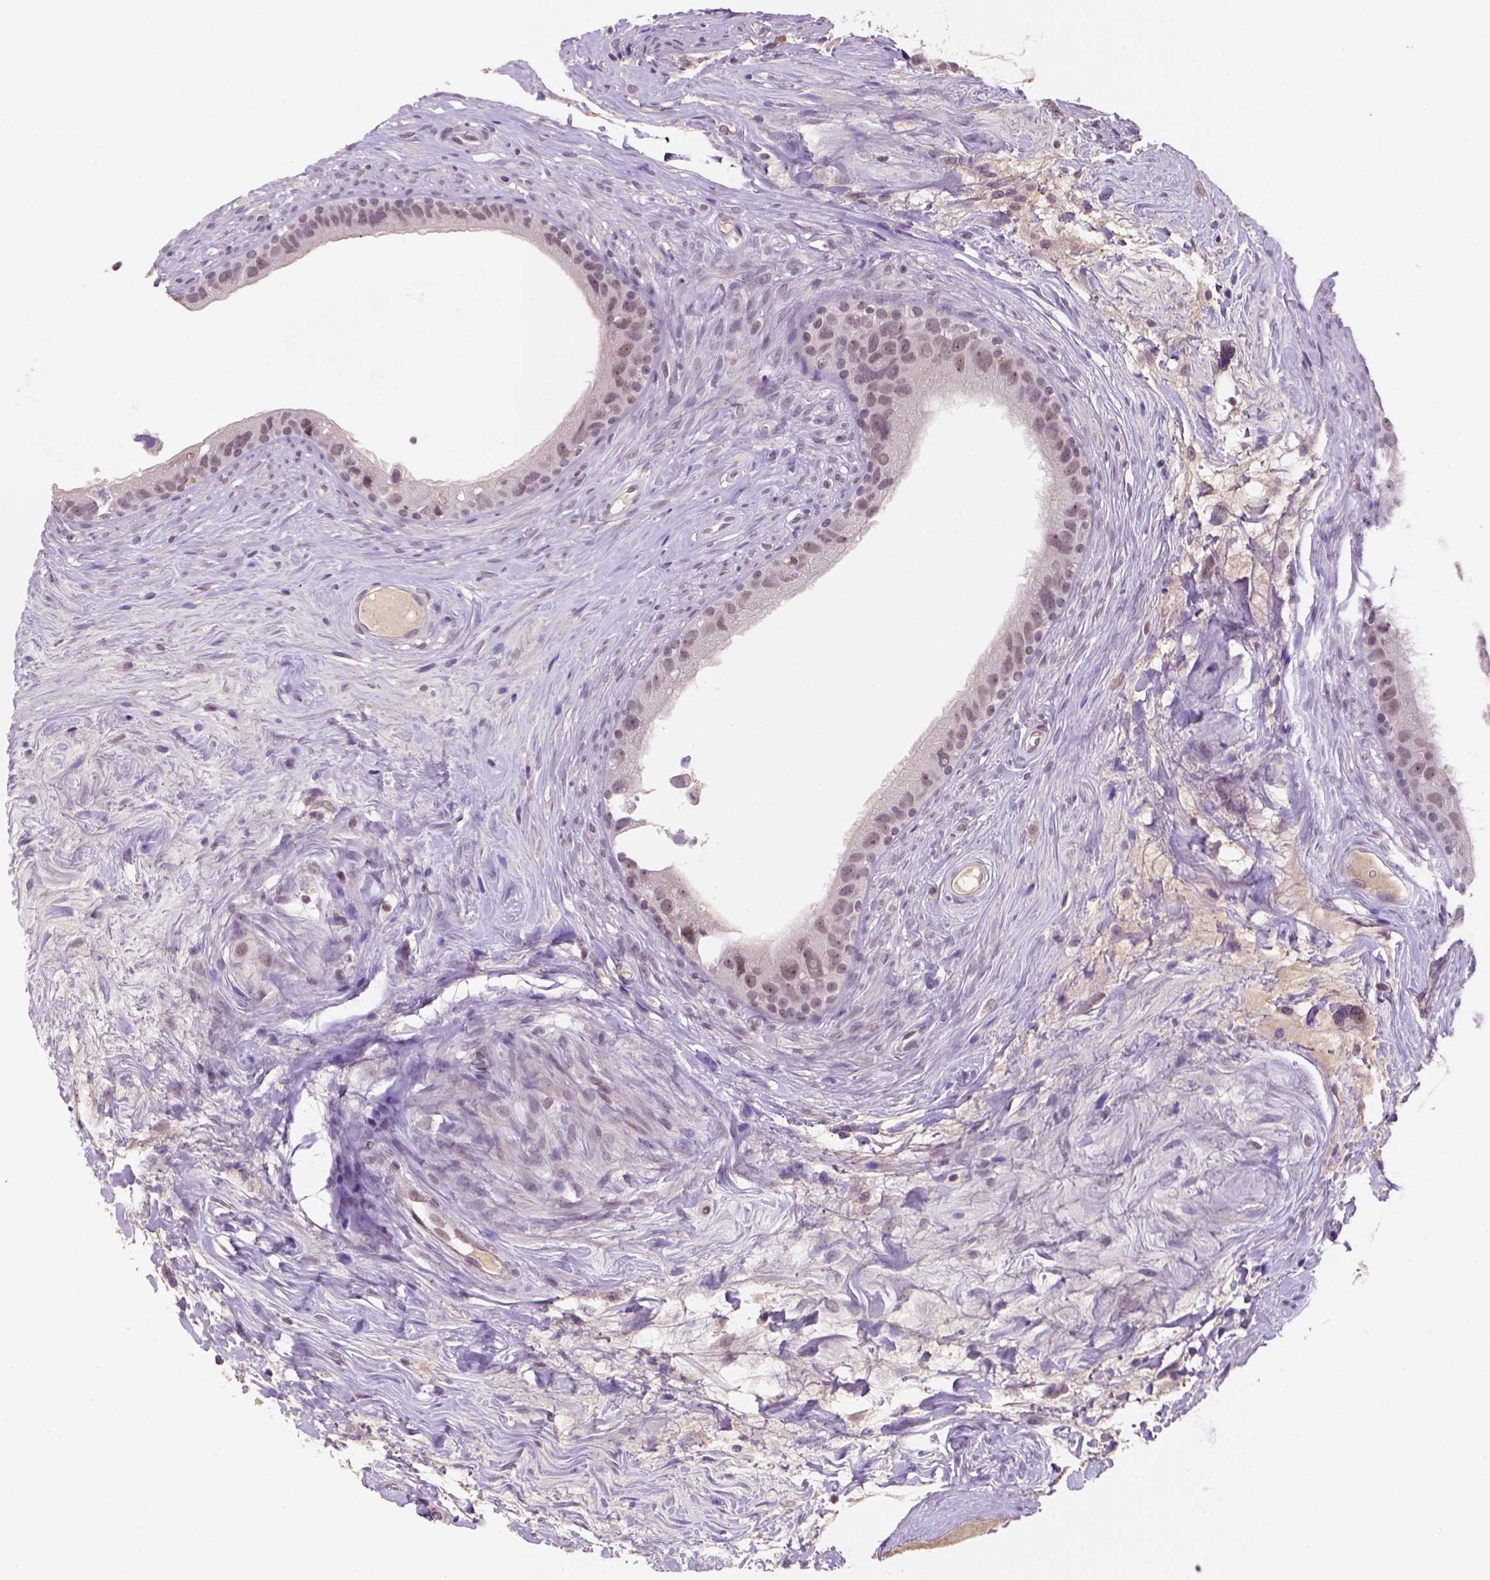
{"staining": {"intensity": "weak", "quantity": "25%-75%", "location": "cytoplasmic/membranous,nuclear"}, "tissue": "epididymis", "cell_type": "Glandular cells", "image_type": "normal", "snomed": [{"axis": "morphology", "description": "Normal tissue, NOS"}, {"axis": "topography", "description": "Epididymis"}], "caption": "IHC of unremarkable epididymis reveals low levels of weak cytoplasmic/membranous,nuclear expression in about 25%-75% of glandular cells.", "gene": "SCML4", "patient": {"sex": "male", "age": 59}}